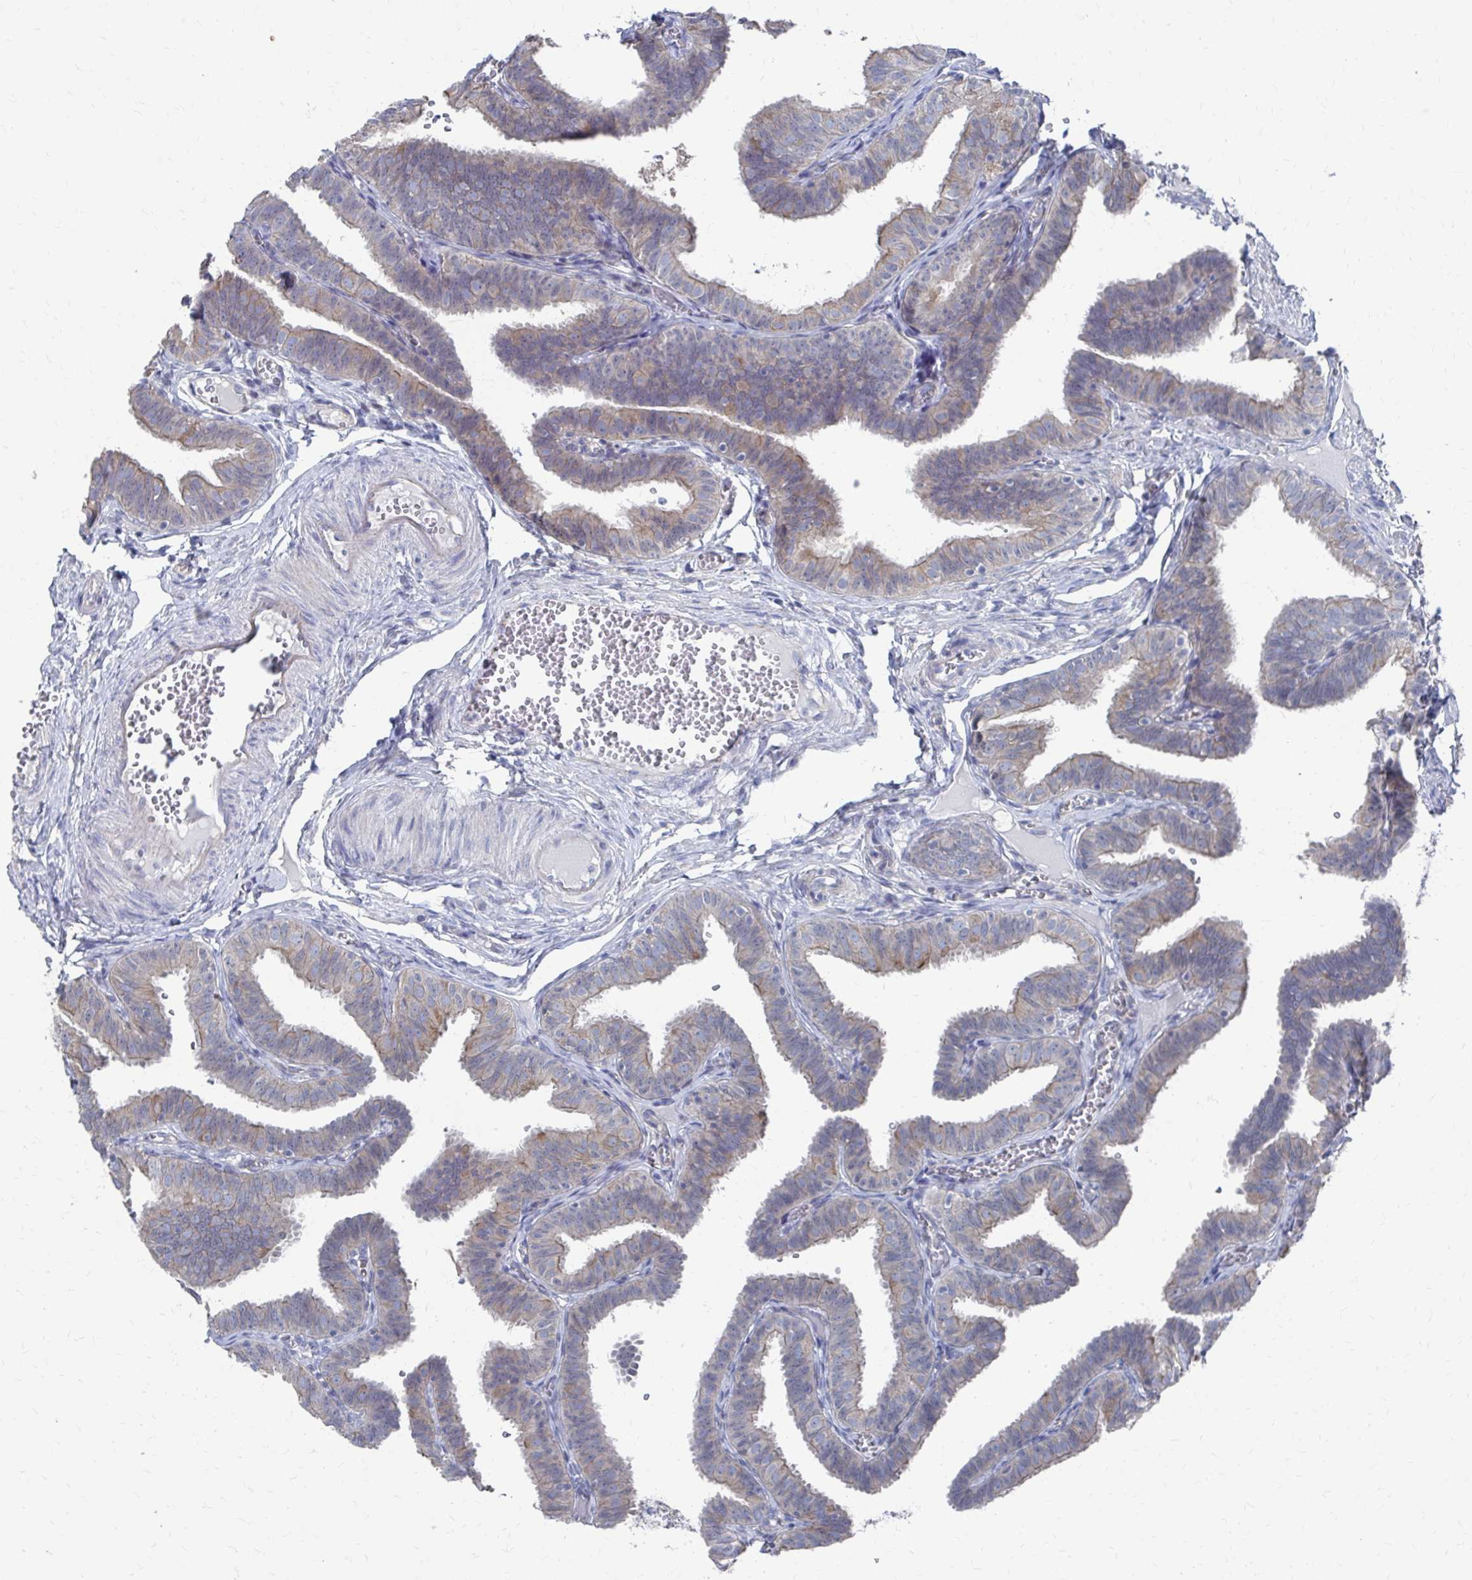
{"staining": {"intensity": "weak", "quantity": "25%-75%", "location": "cytoplasmic/membranous"}, "tissue": "fallopian tube", "cell_type": "Glandular cells", "image_type": "normal", "snomed": [{"axis": "morphology", "description": "Normal tissue, NOS"}, {"axis": "topography", "description": "Fallopian tube"}], "caption": "Fallopian tube stained with a brown dye exhibits weak cytoplasmic/membranous positive expression in approximately 25%-75% of glandular cells.", "gene": "PLEKHG7", "patient": {"sex": "female", "age": 25}}